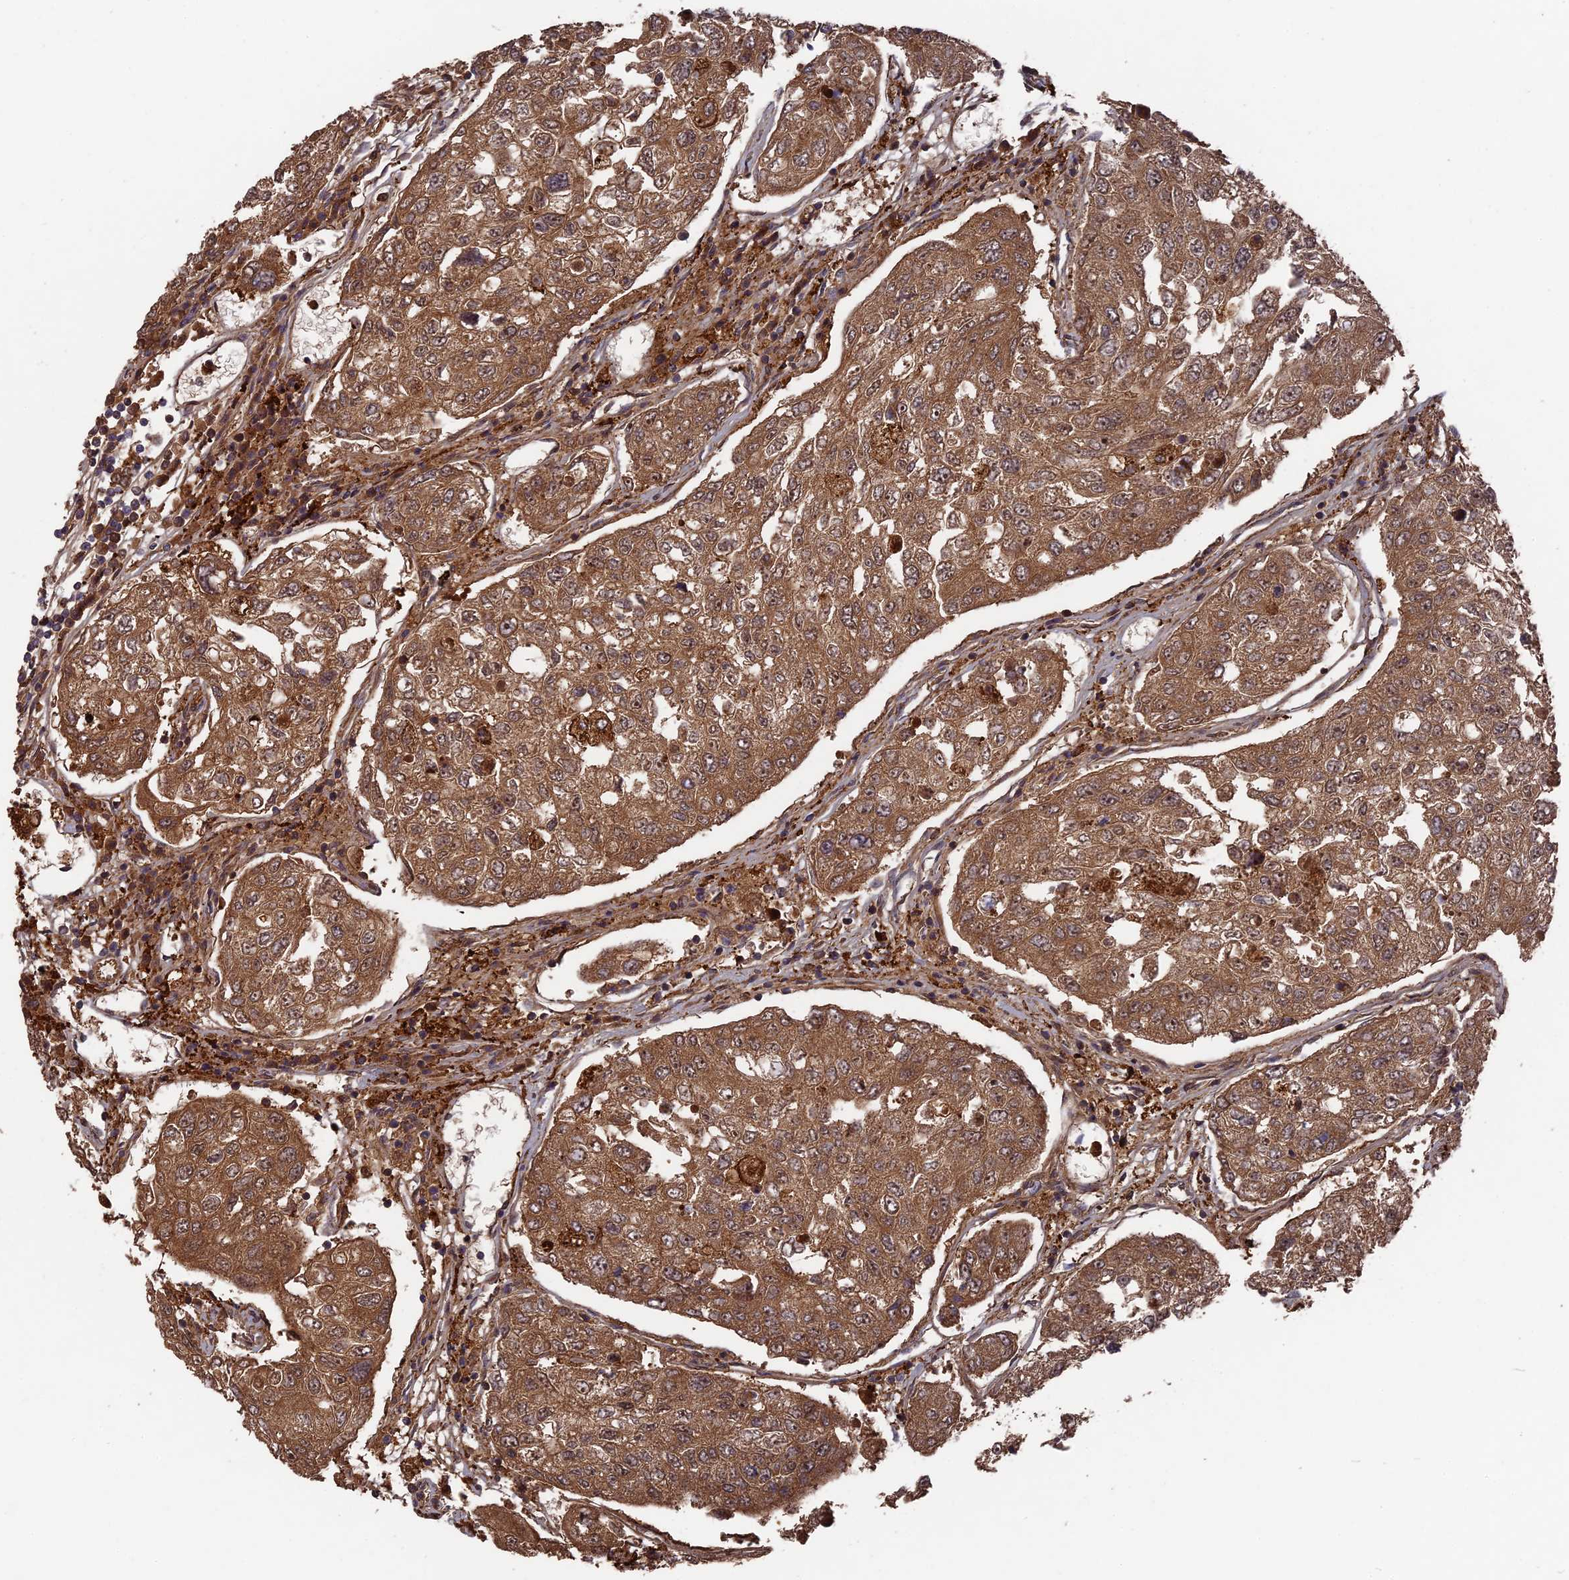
{"staining": {"intensity": "moderate", "quantity": "25%-75%", "location": "cytoplasmic/membranous"}, "tissue": "urothelial cancer", "cell_type": "Tumor cells", "image_type": "cancer", "snomed": [{"axis": "morphology", "description": "Urothelial carcinoma, High grade"}, {"axis": "topography", "description": "Lymph node"}, {"axis": "topography", "description": "Urinary bladder"}], "caption": "A photomicrograph of urothelial carcinoma (high-grade) stained for a protein exhibits moderate cytoplasmic/membranous brown staining in tumor cells.", "gene": "DEF8", "patient": {"sex": "male", "age": 51}}